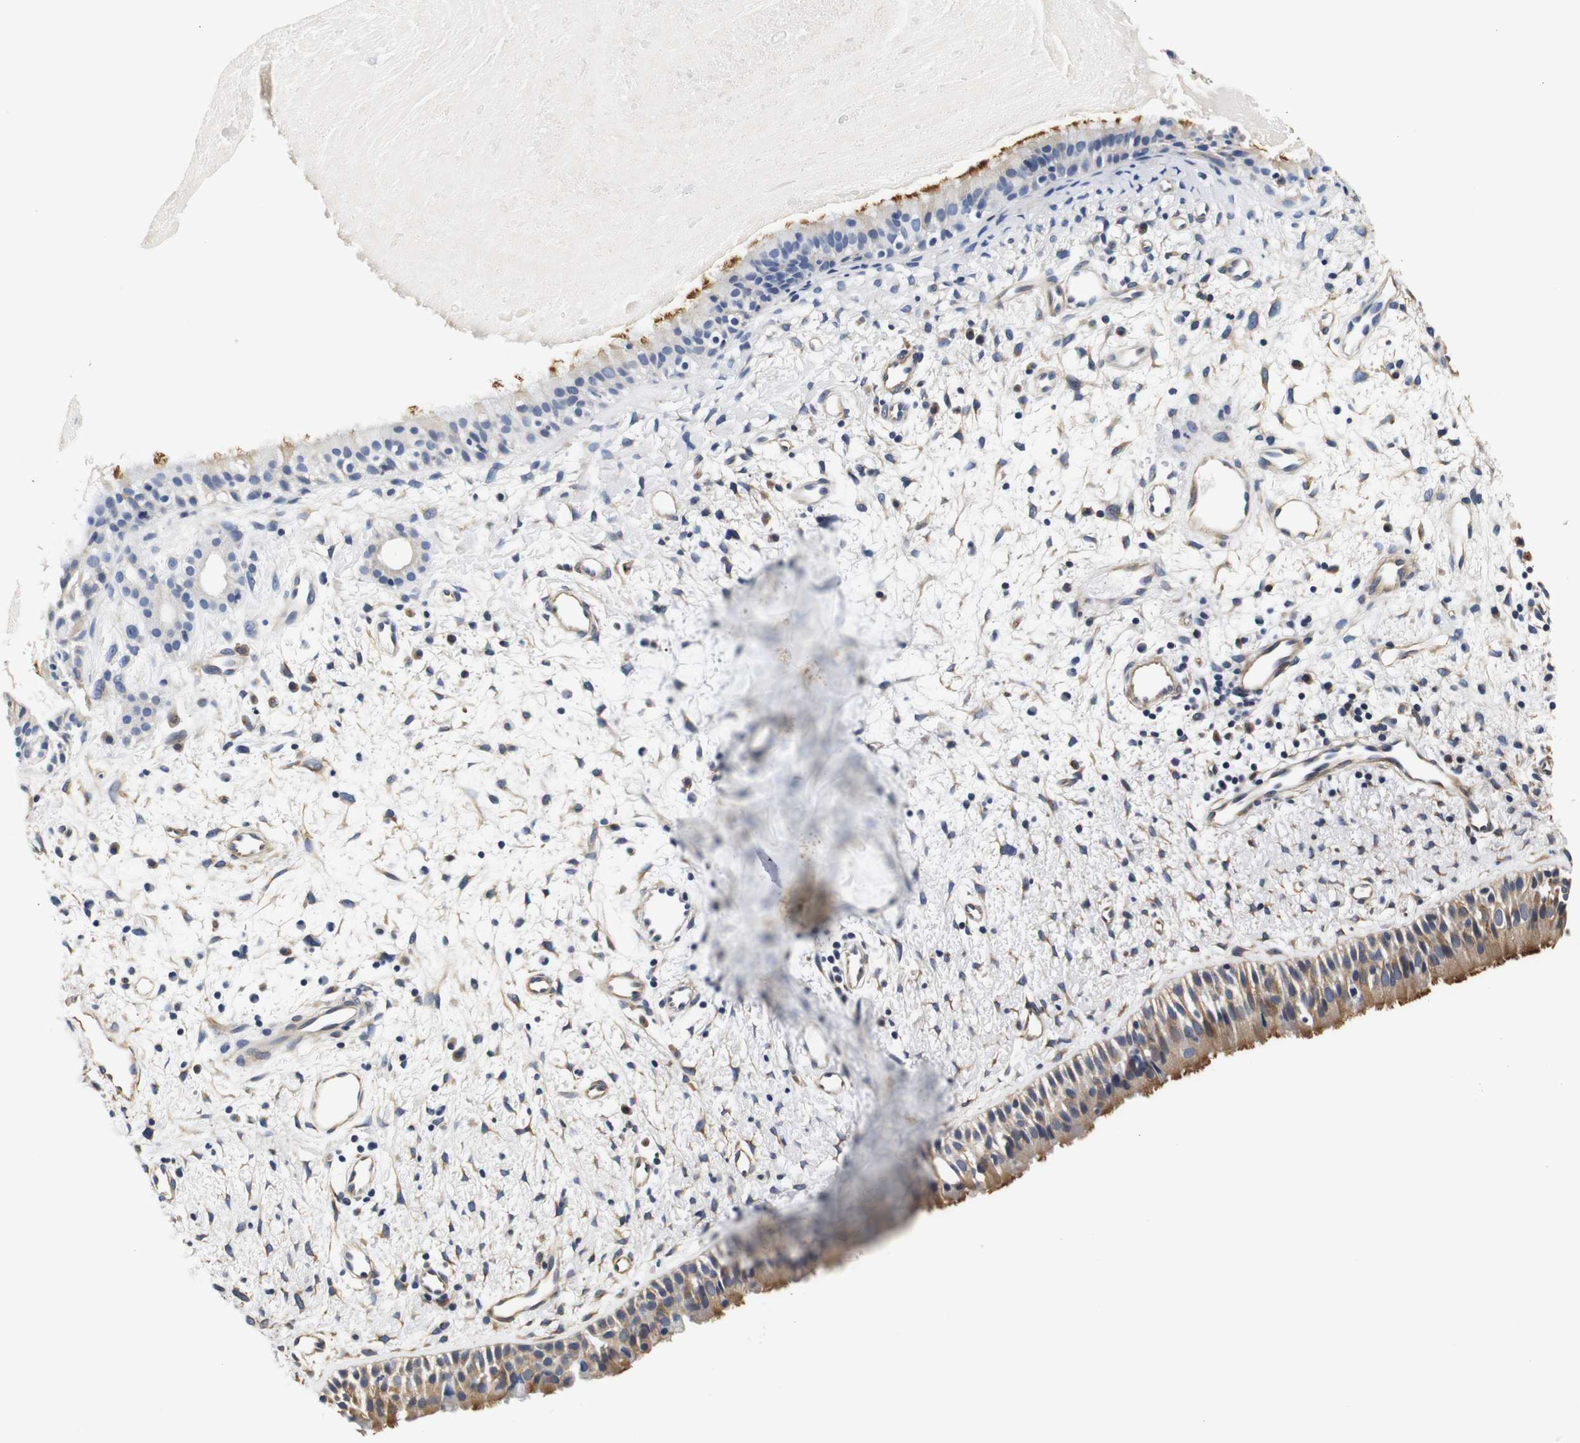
{"staining": {"intensity": "moderate", "quantity": "25%-75%", "location": "cytoplasmic/membranous"}, "tissue": "nasopharynx", "cell_type": "Respiratory epithelial cells", "image_type": "normal", "snomed": [{"axis": "morphology", "description": "Normal tissue, NOS"}, {"axis": "topography", "description": "Nasopharynx"}], "caption": "Immunohistochemical staining of benign human nasopharynx displays moderate cytoplasmic/membranous protein expression in approximately 25%-75% of respiratory epithelial cells.", "gene": "GP1BA", "patient": {"sex": "male", "age": 22}}